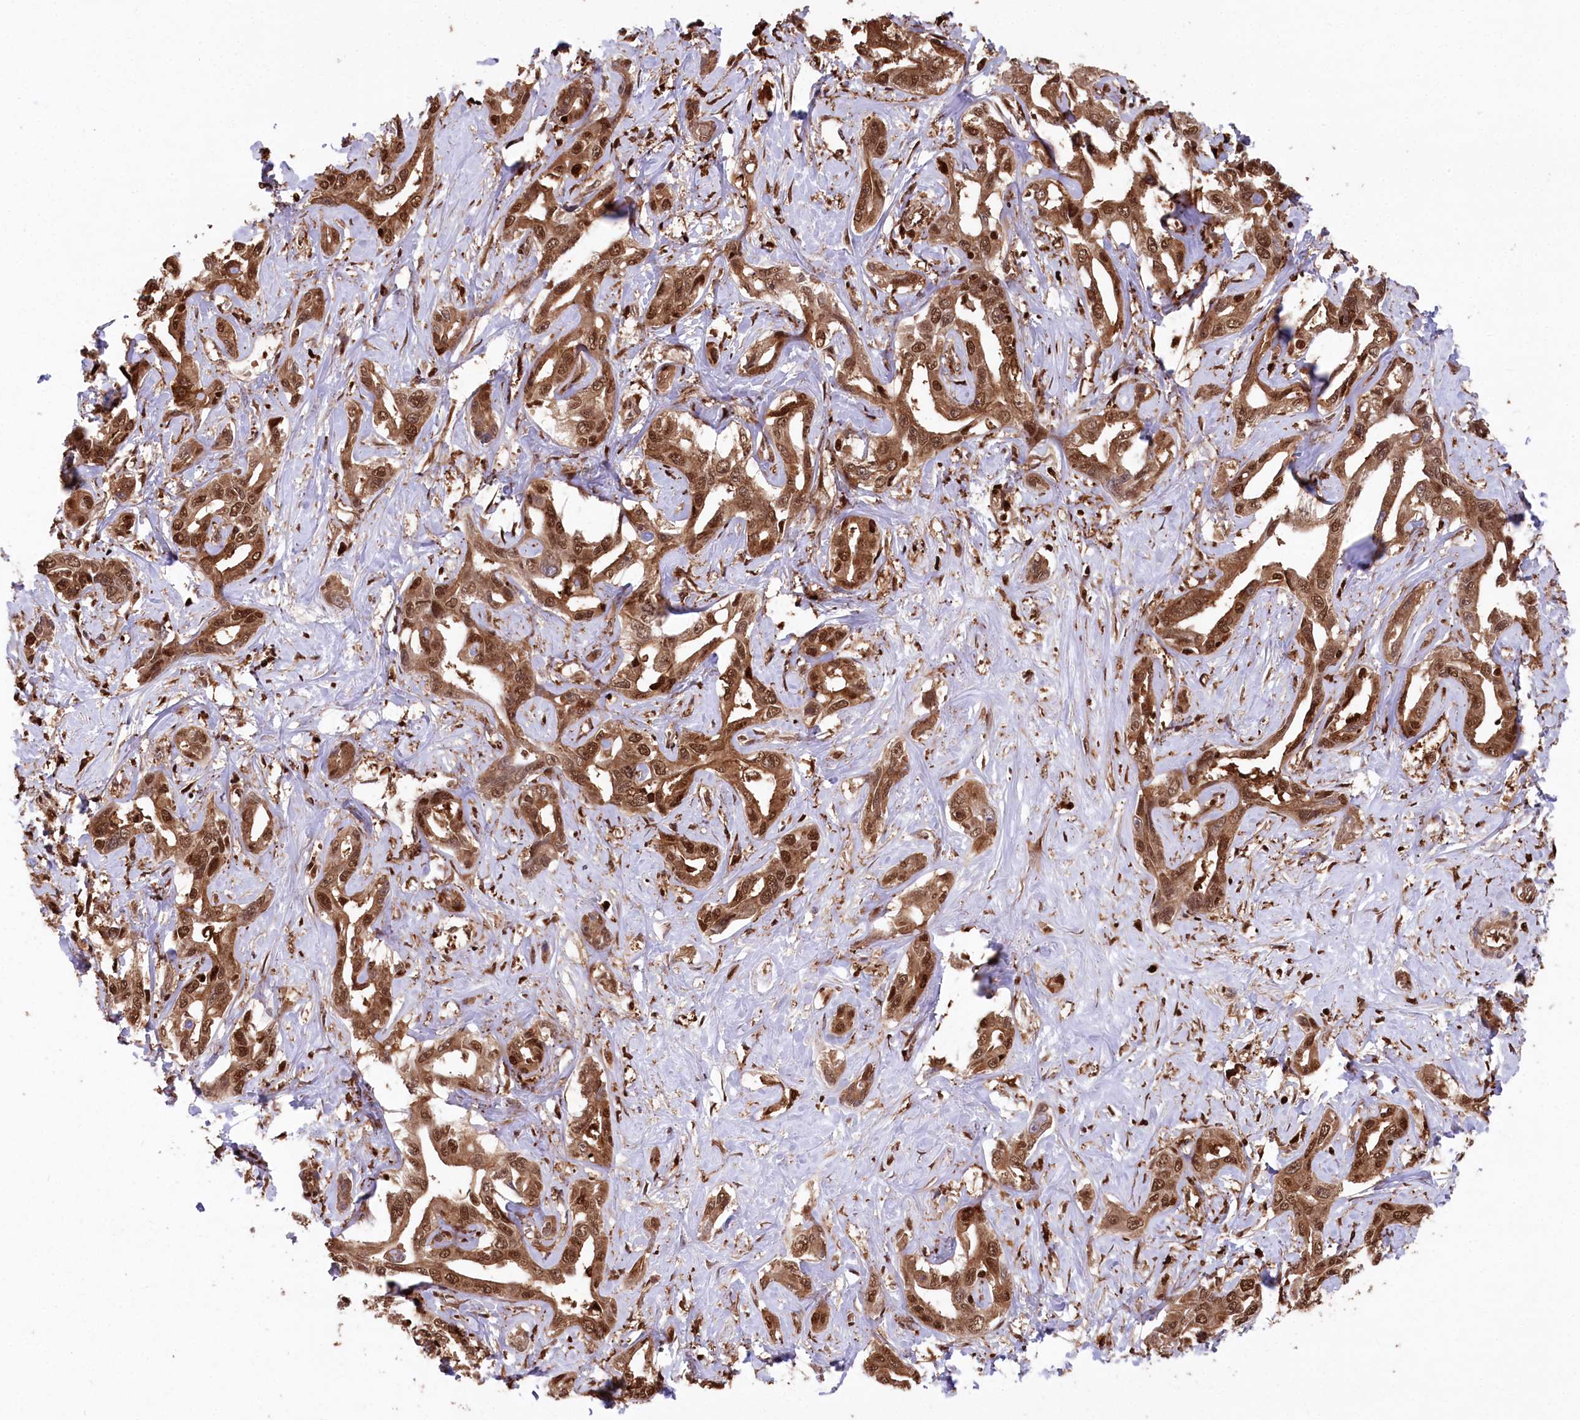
{"staining": {"intensity": "moderate", "quantity": ">75%", "location": "cytoplasmic/membranous,nuclear"}, "tissue": "liver cancer", "cell_type": "Tumor cells", "image_type": "cancer", "snomed": [{"axis": "morphology", "description": "Cholangiocarcinoma"}, {"axis": "topography", "description": "Liver"}], "caption": "Immunohistochemistry (DAB) staining of human liver cancer reveals moderate cytoplasmic/membranous and nuclear protein expression in approximately >75% of tumor cells.", "gene": "LSG1", "patient": {"sex": "male", "age": 59}}